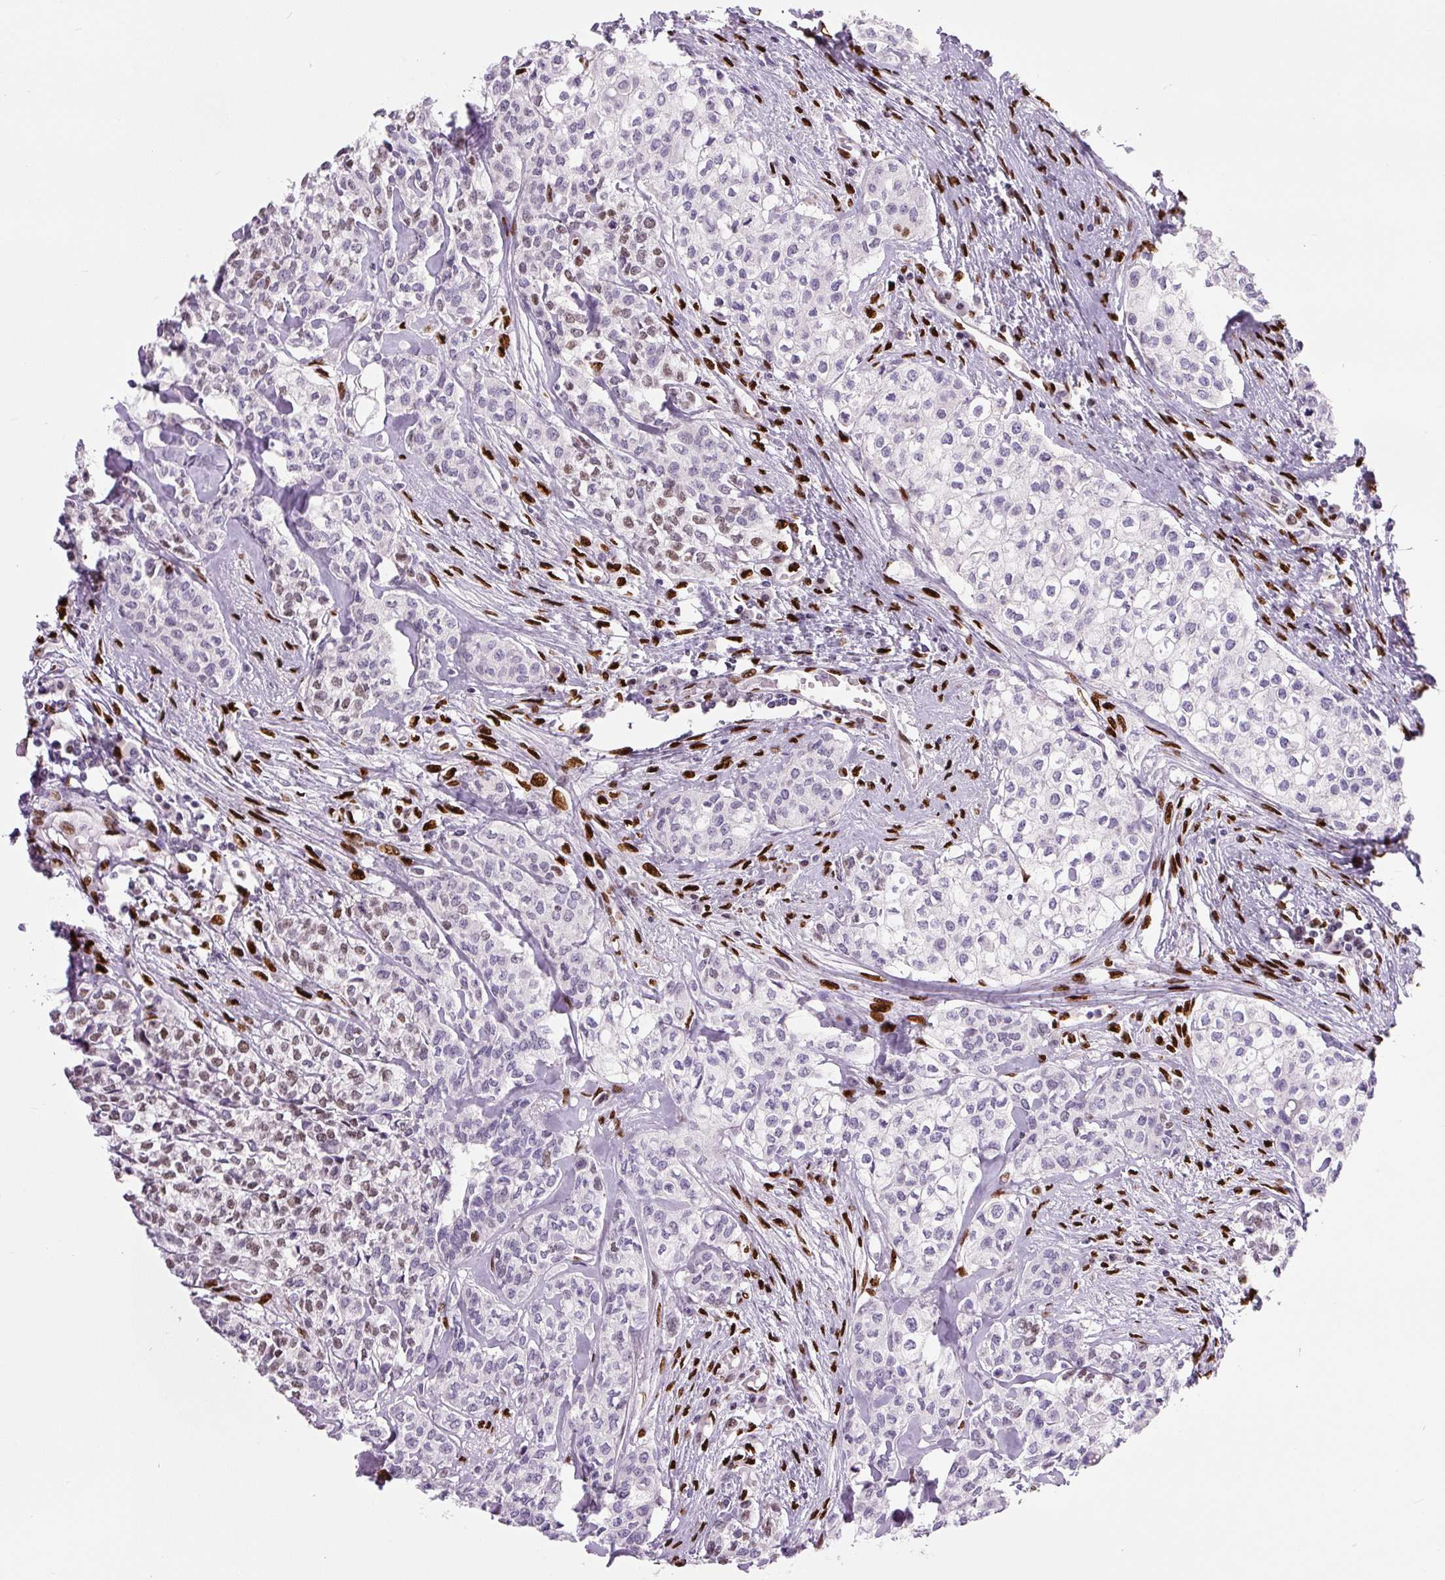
{"staining": {"intensity": "negative", "quantity": "none", "location": "none"}, "tissue": "head and neck cancer", "cell_type": "Tumor cells", "image_type": "cancer", "snomed": [{"axis": "morphology", "description": "Adenocarcinoma, NOS"}, {"axis": "topography", "description": "Head-Neck"}], "caption": "Immunohistochemistry histopathology image of neoplastic tissue: human head and neck adenocarcinoma stained with DAB exhibits no significant protein staining in tumor cells.", "gene": "ZEB1", "patient": {"sex": "male", "age": 81}}